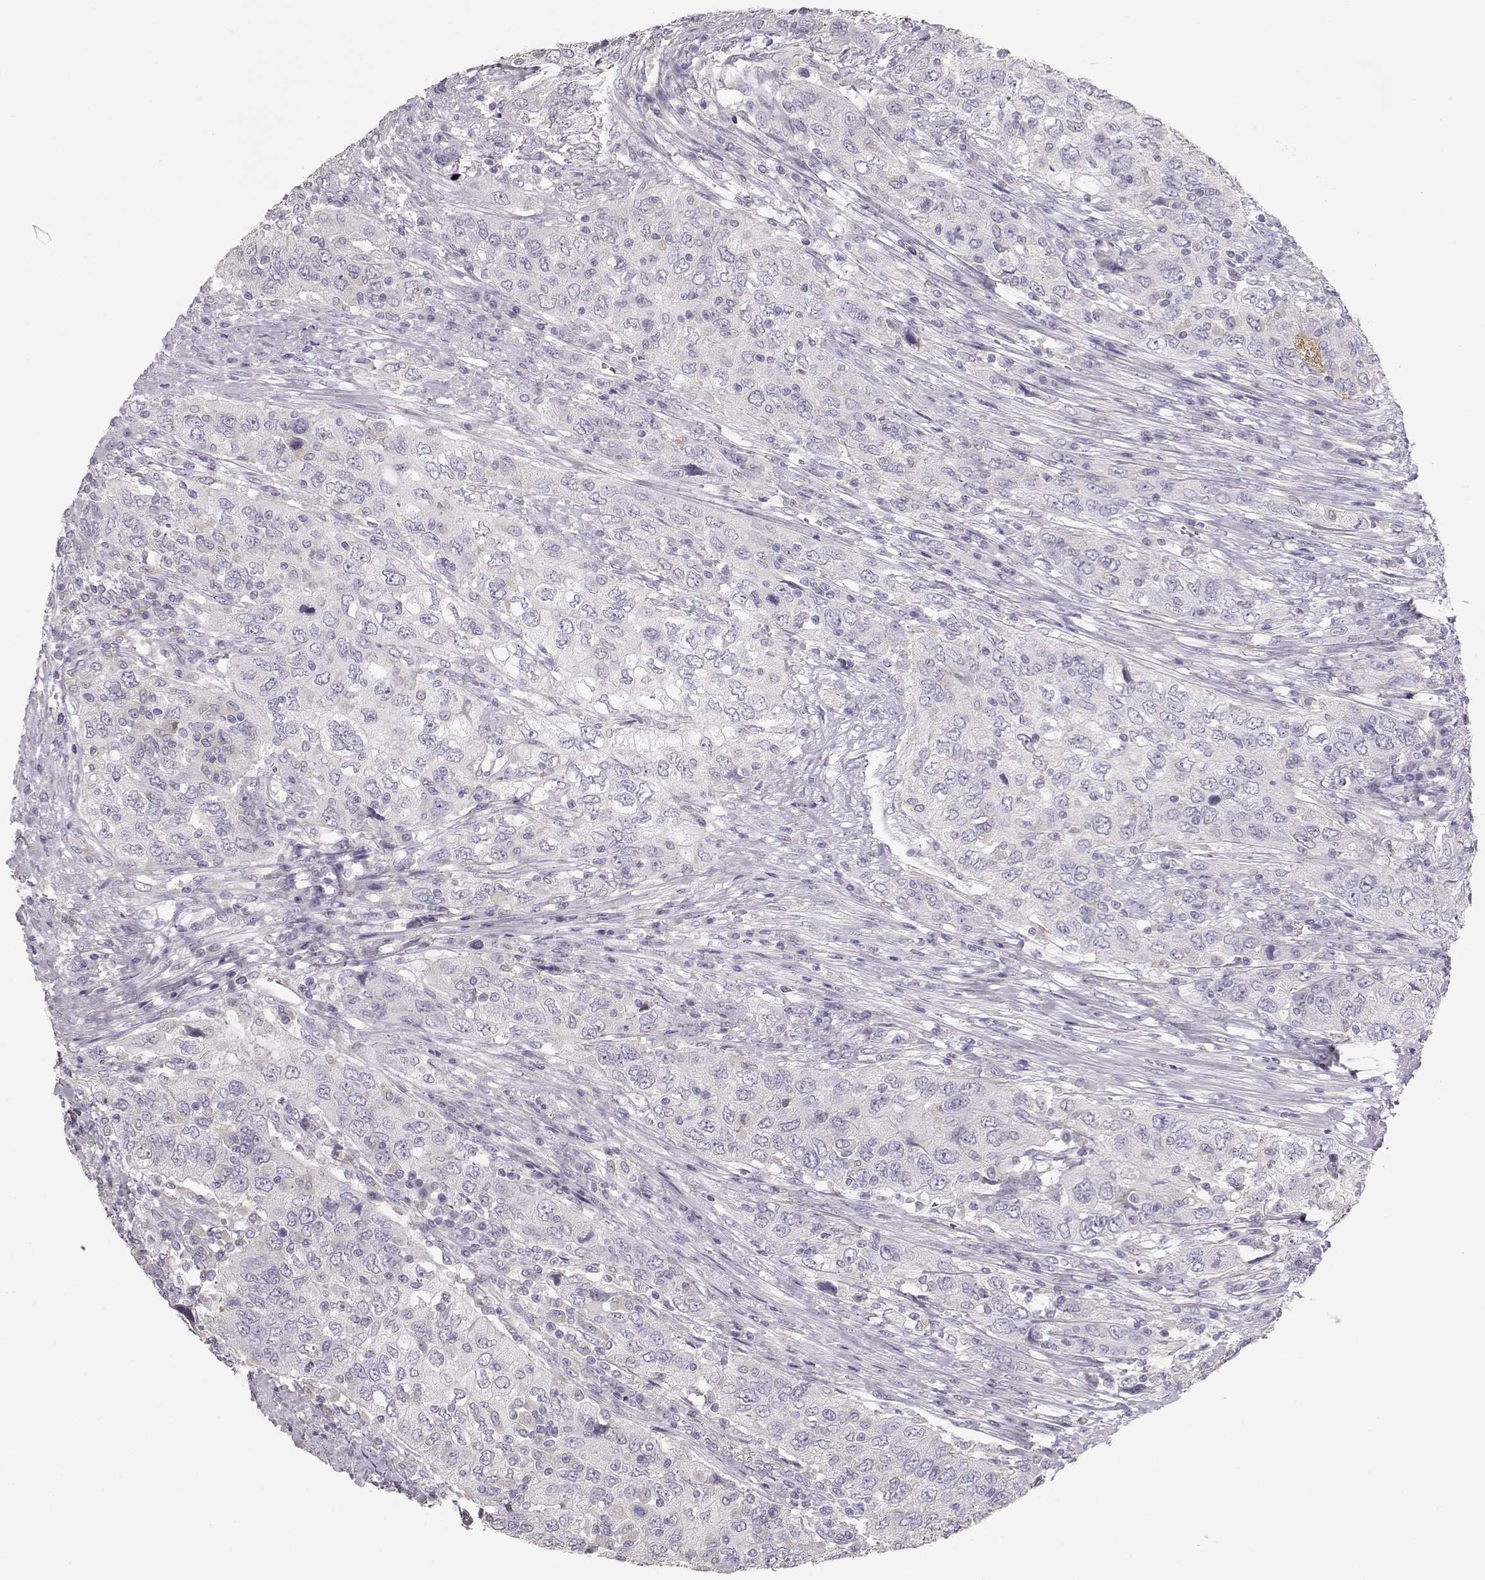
{"staining": {"intensity": "negative", "quantity": "none", "location": "none"}, "tissue": "urothelial cancer", "cell_type": "Tumor cells", "image_type": "cancer", "snomed": [{"axis": "morphology", "description": "Urothelial carcinoma, High grade"}, {"axis": "topography", "description": "Urinary bladder"}], "caption": "This is an immunohistochemistry (IHC) image of urothelial cancer. There is no staining in tumor cells.", "gene": "POU1F1", "patient": {"sex": "male", "age": 76}}